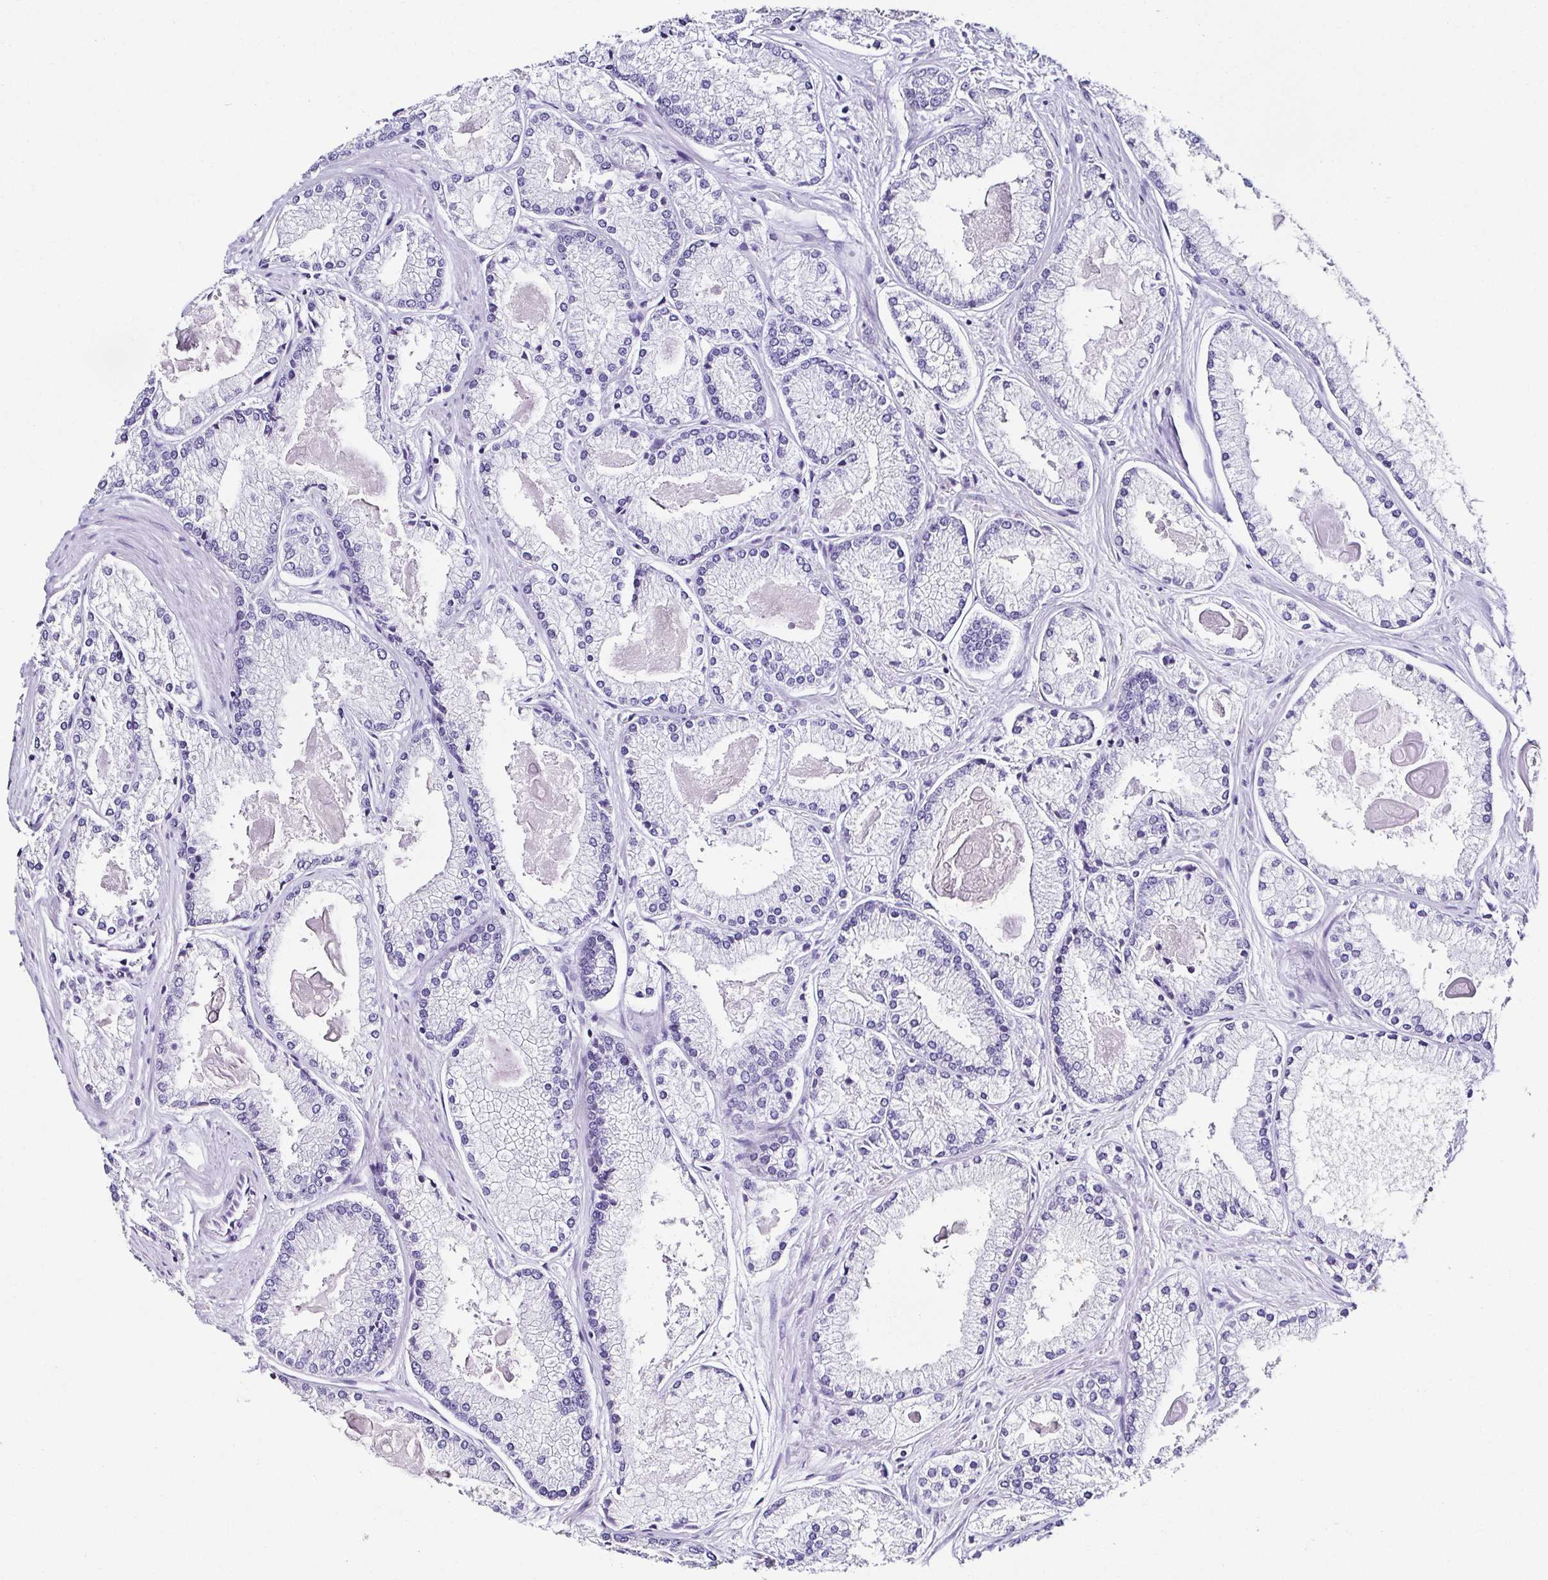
{"staining": {"intensity": "negative", "quantity": "none", "location": "none"}, "tissue": "prostate cancer", "cell_type": "Tumor cells", "image_type": "cancer", "snomed": [{"axis": "morphology", "description": "Adenocarcinoma, High grade"}, {"axis": "topography", "description": "Prostate"}], "caption": "Micrograph shows no protein expression in tumor cells of prostate adenocarcinoma (high-grade) tissue. The staining was performed using DAB (3,3'-diaminobenzidine) to visualize the protein expression in brown, while the nuclei were stained in blue with hematoxylin (Magnification: 20x).", "gene": "TNNT2", "patient": {"sex": "male", "age": 68}}